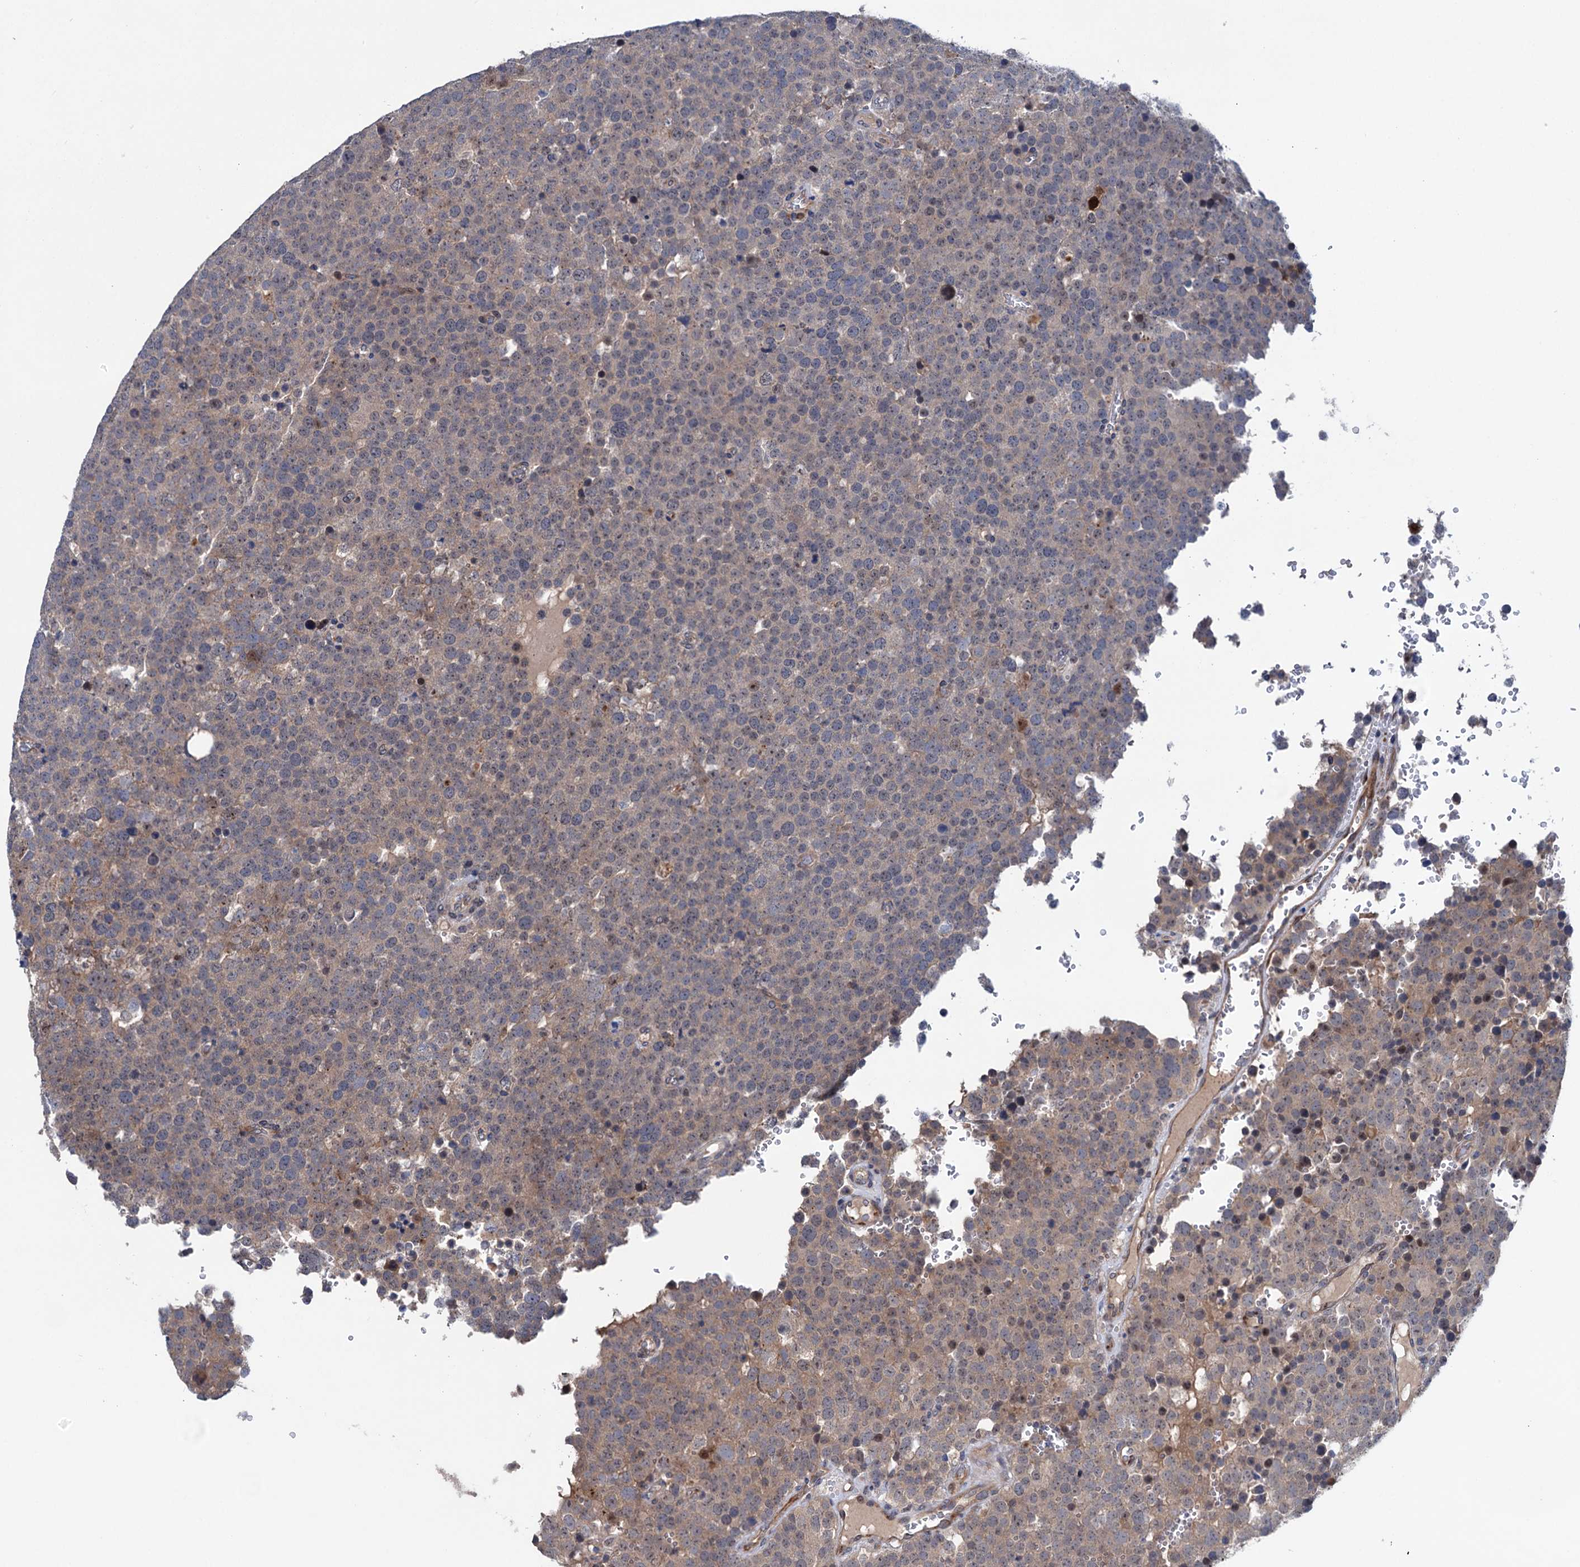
{"staining": {"intensity": "weak", "quantity": "25%-75%", "location": "cytoplasmic/membranous"}, "tissue": "testis cancer", "cell_type": "Tumor cells", "image_type": "cancer", "snomed": [{"axis": "morphology", "description": "Seminoma, NOS"}, {"axis": "topography", "description": "Testis"}], "caption": "This is a micrograph of immunohistochemistry (IHC) staining of testis cancer, which shows weak staining in the cytoplasmic/membranous of tumor cells.", "gene": "EYA4", "patient": {"sex": "male", "age": 71}}